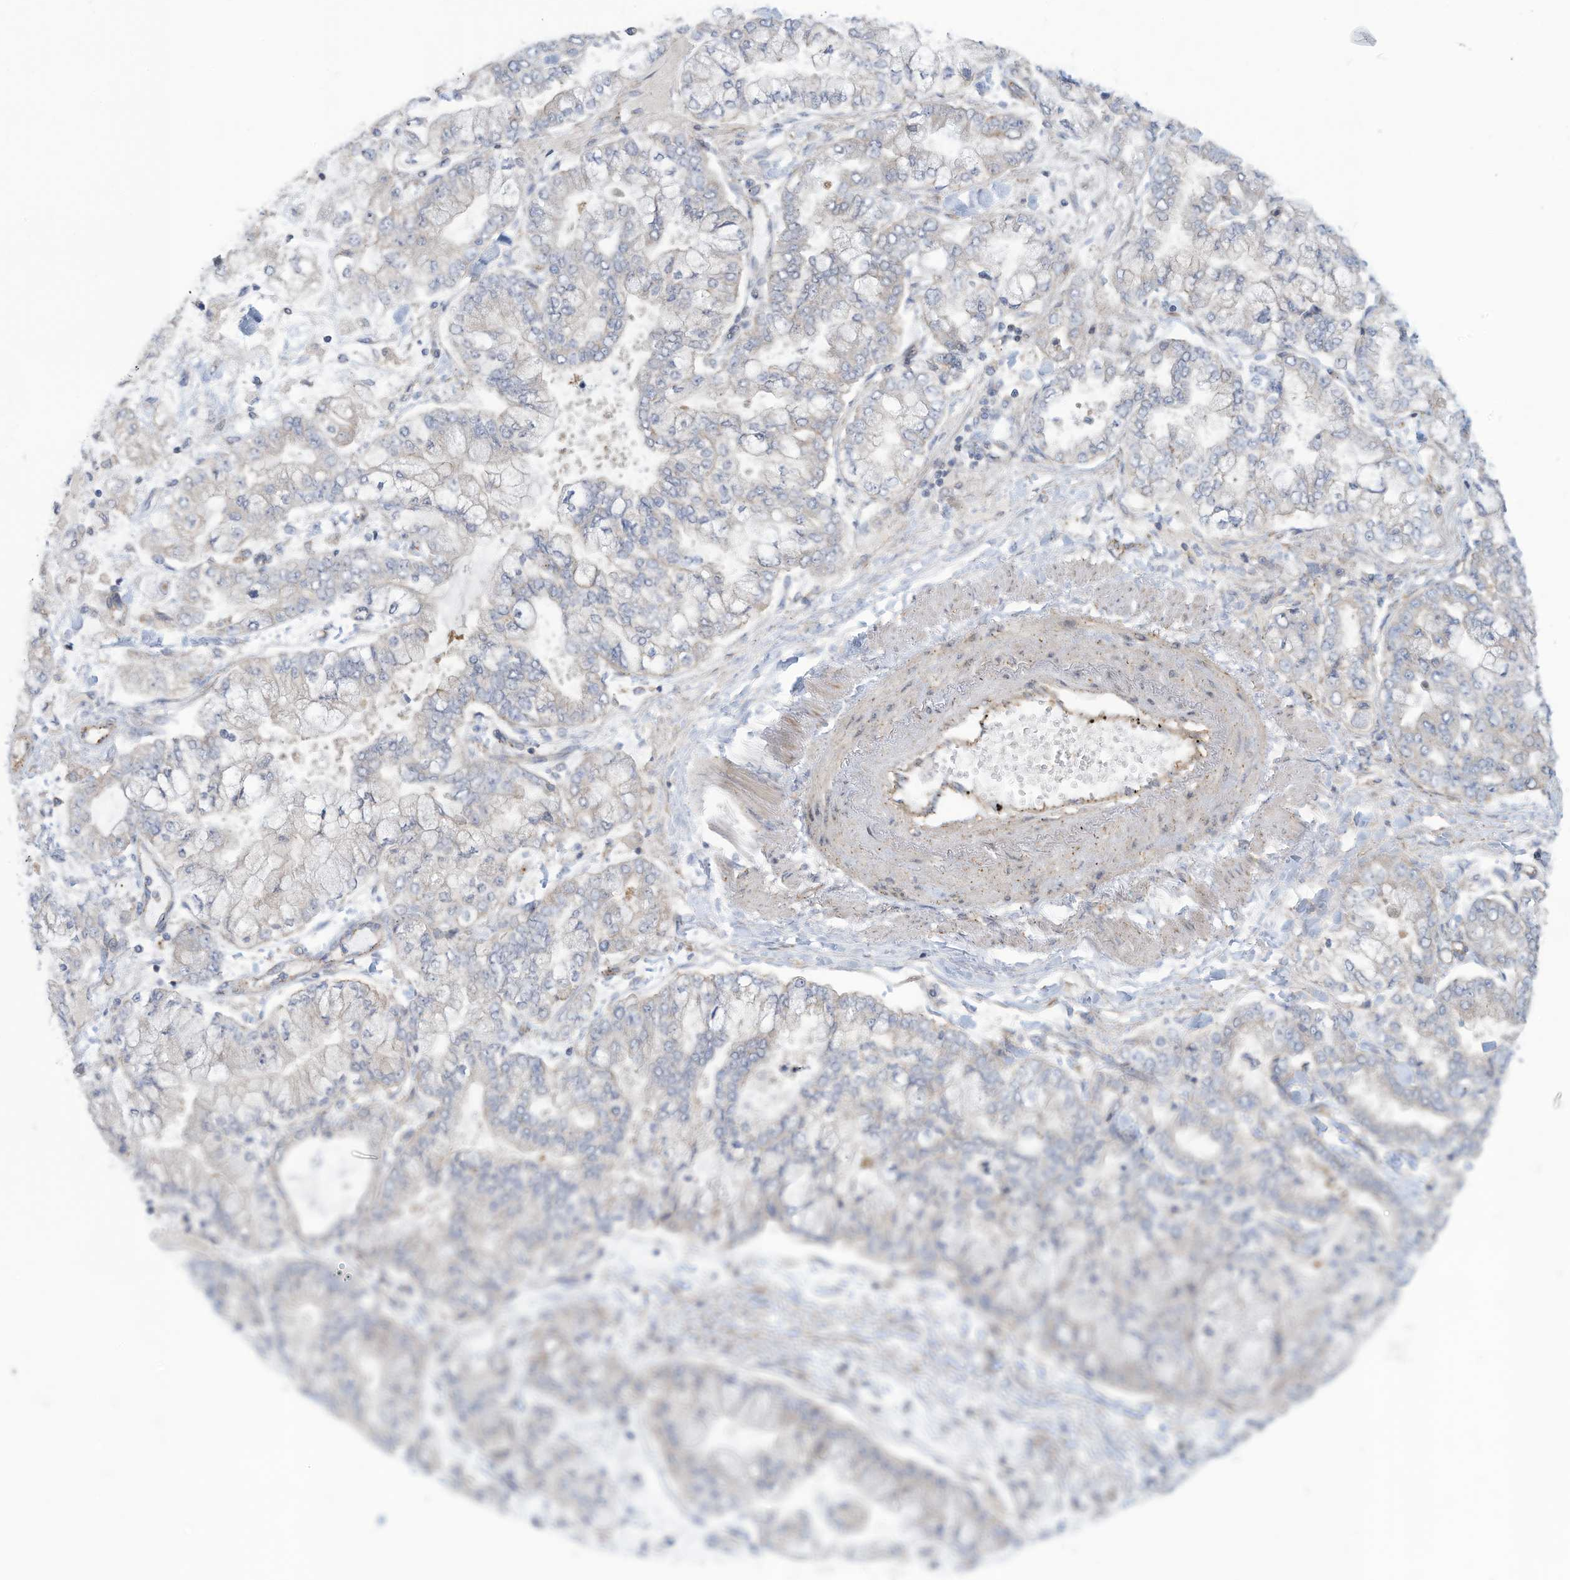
{"staining": {"intensity": "negative", "quantity": "none", "location": "none"}, "tissue": "stomach cancer", "cell_type": "Tumor cells", "image_type": "cancer", "snomed": [{"axis": "morphology", "description": "Normal tissue, NOS"}, {"axis": "morphology", "description": "Adenocarcinoma, NOS"}, {"axis": "topography", "description": "Stomach, upper"}, {"axis": "topography", "description": "Stomach"}], "caption": "This is an immunohistochemistry photomicrograph of human stomach adenocarcinoma. There is no staining in tumor cells.", "gene": "ADAT2", "patient": {"sex": "male", "age": 76}}